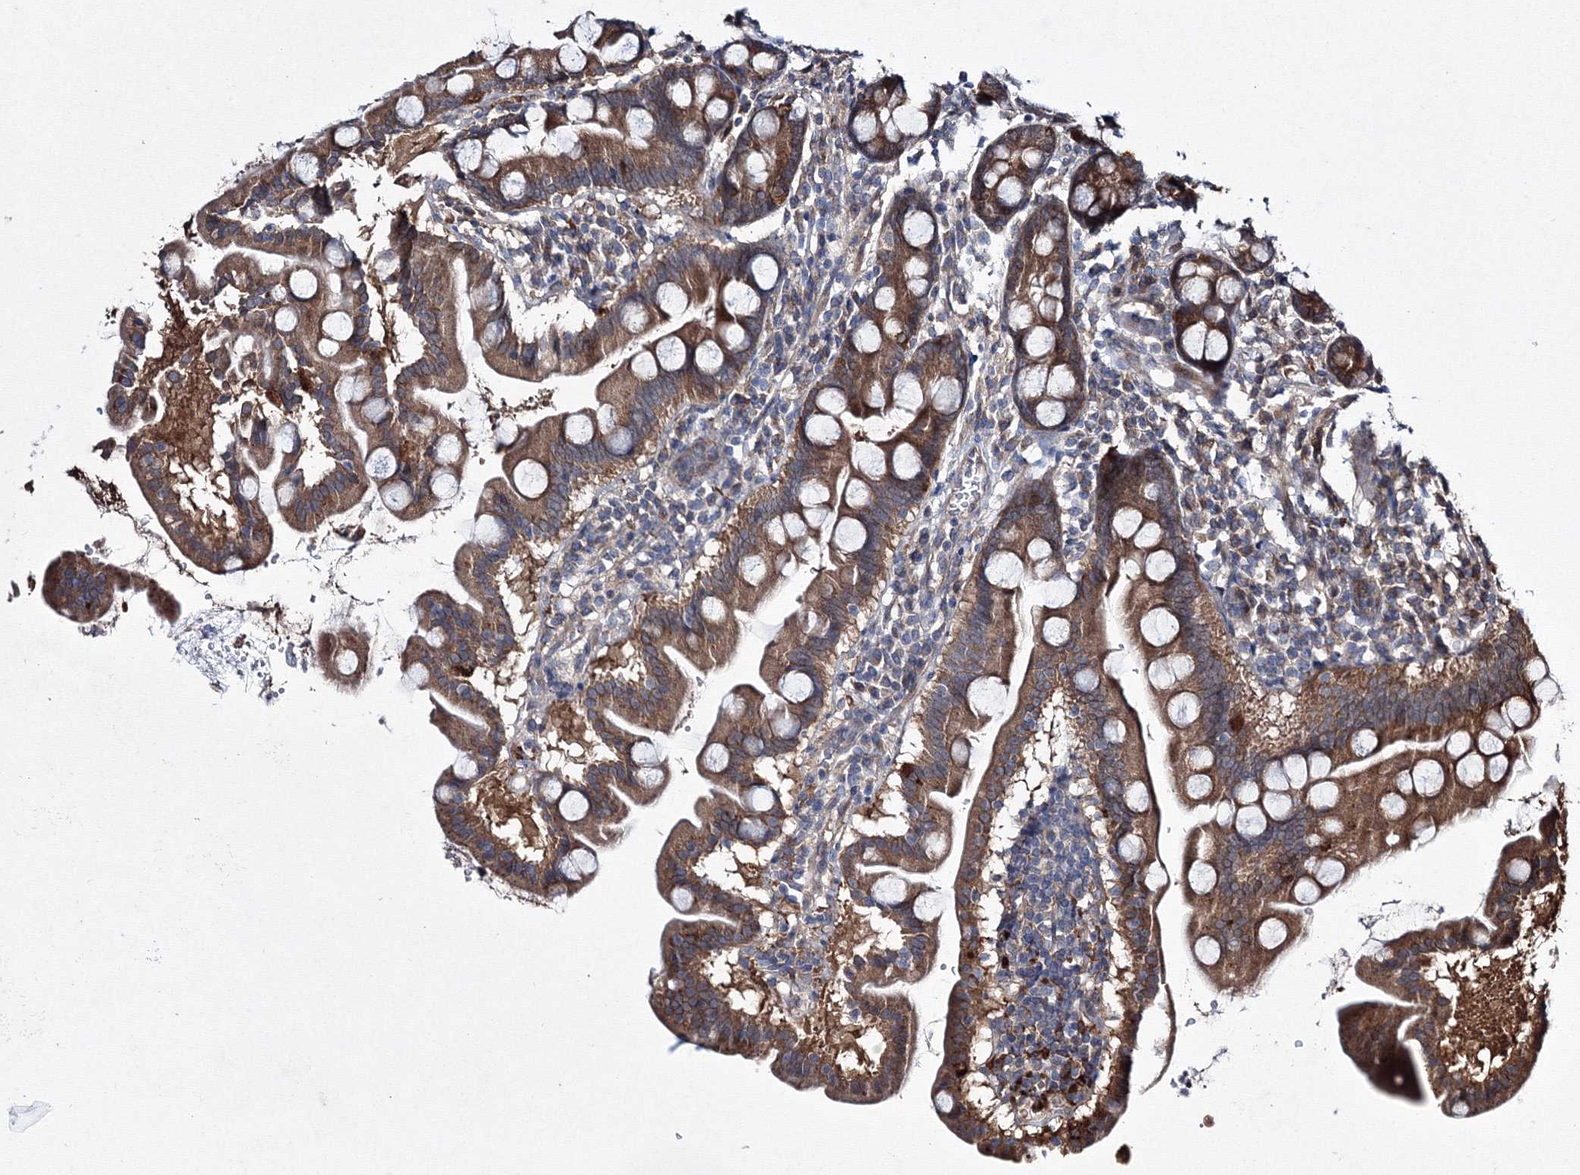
{"staining": {"intensity": "moderate", "quantity": ">75%", "location": "cytoplasmic/membranous"}, "tissue": "duodenum", "cell_type": "Glandular cells", "image_type": "normal", "snomed": [{"axis": "morphology", "description": "Normal tissue, NOS"}, {"axis": "topography", "description": "Duodenum"}], "caption": "Immunohistochemistry of unremarkable human duodenum exhibits medium levels of moderate cytoplasmic/membranous expression in about >75% of glandular cells.", "gene": "RANBP3L", "patient": {"sex": "male", "age": 50}}